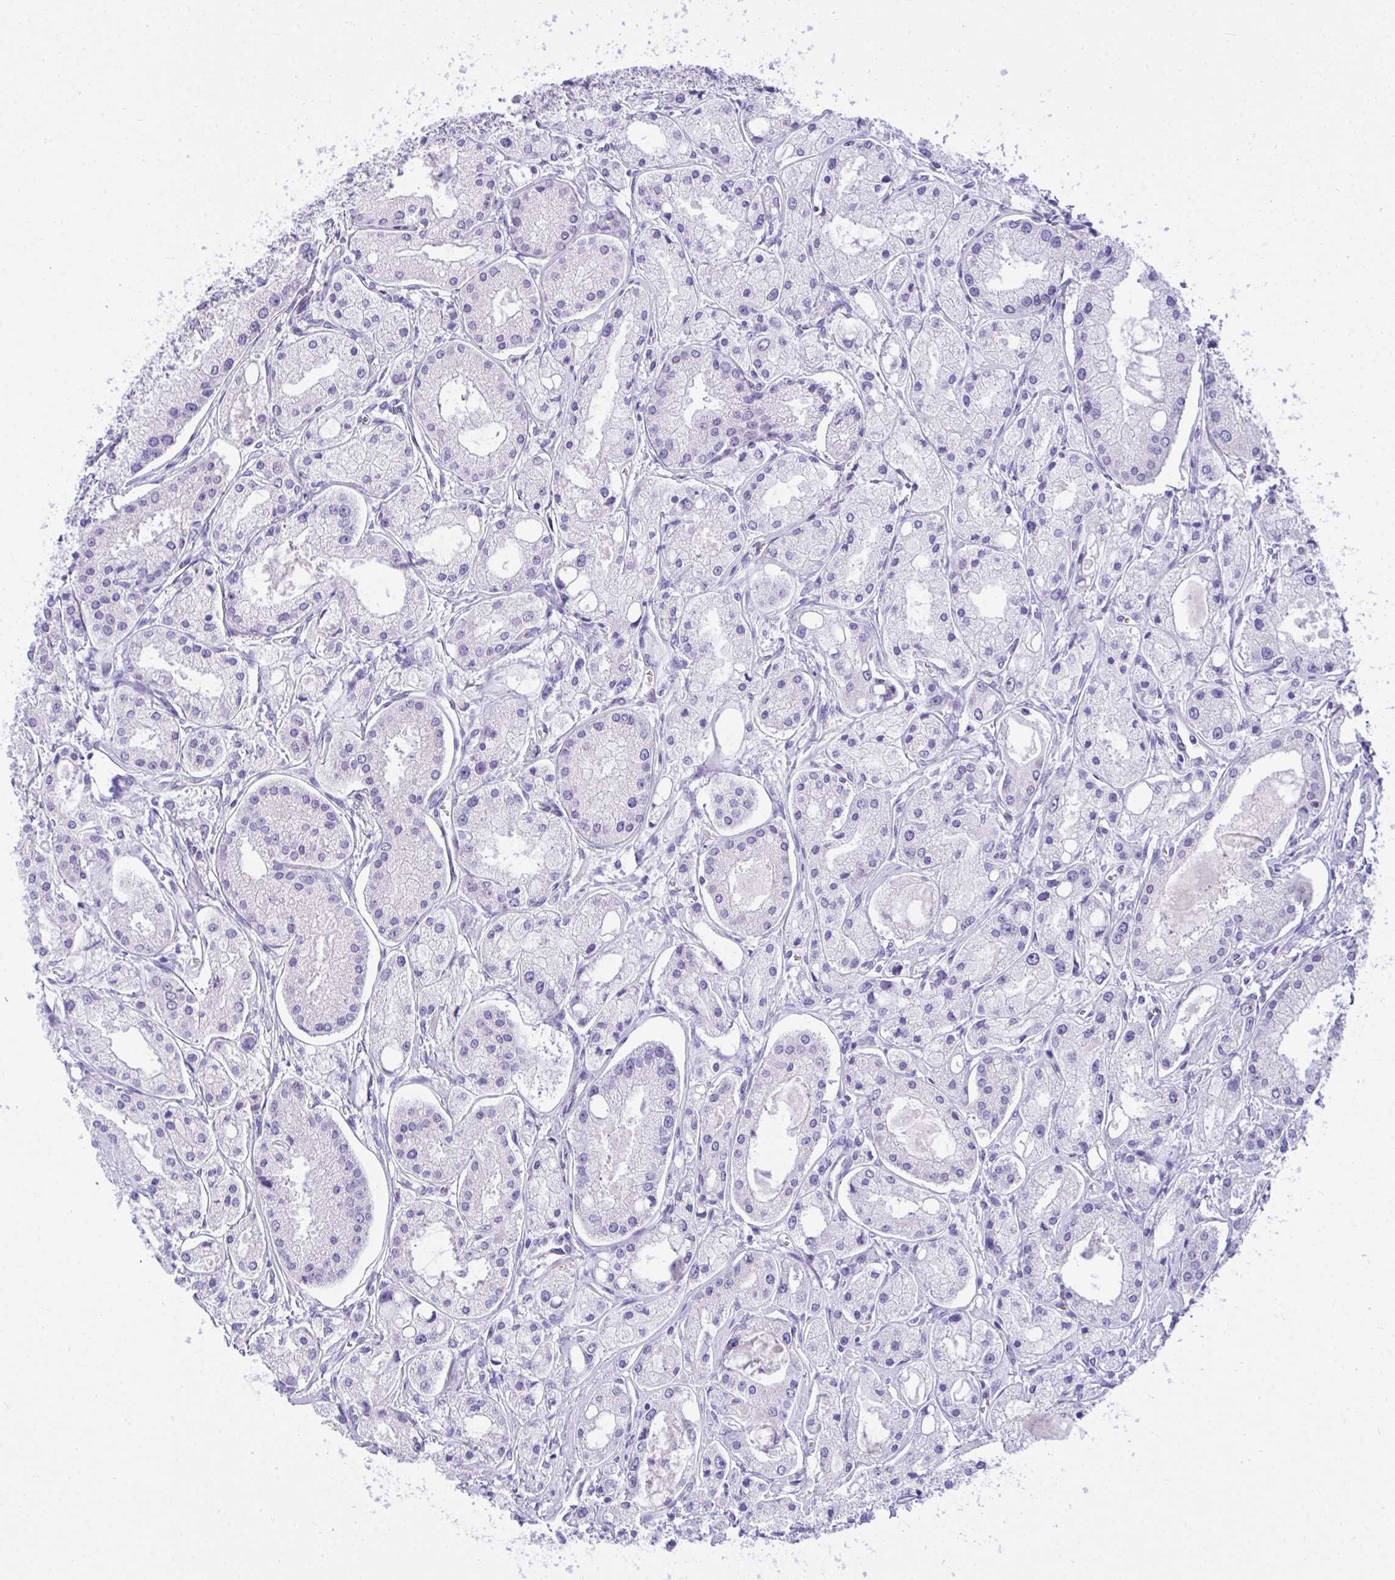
{"staining": {"intensity": "negative", "quantity": "none", "location": "none"}, "tissue": "prostate cancer", "cell_type": "Tumor cells", "image_type": "cancer", "snomed": [{"axis": "morphology", "description": "Adenocarcinoma, High grade"}, {"axis": "topography", "description": "Prostate"}], "caption": "A photomicrograph of human prostate cancer is negative for staining in tumor cells.", "gene": "TEAD4", "patient": {"sex": "male", "age": 66}}